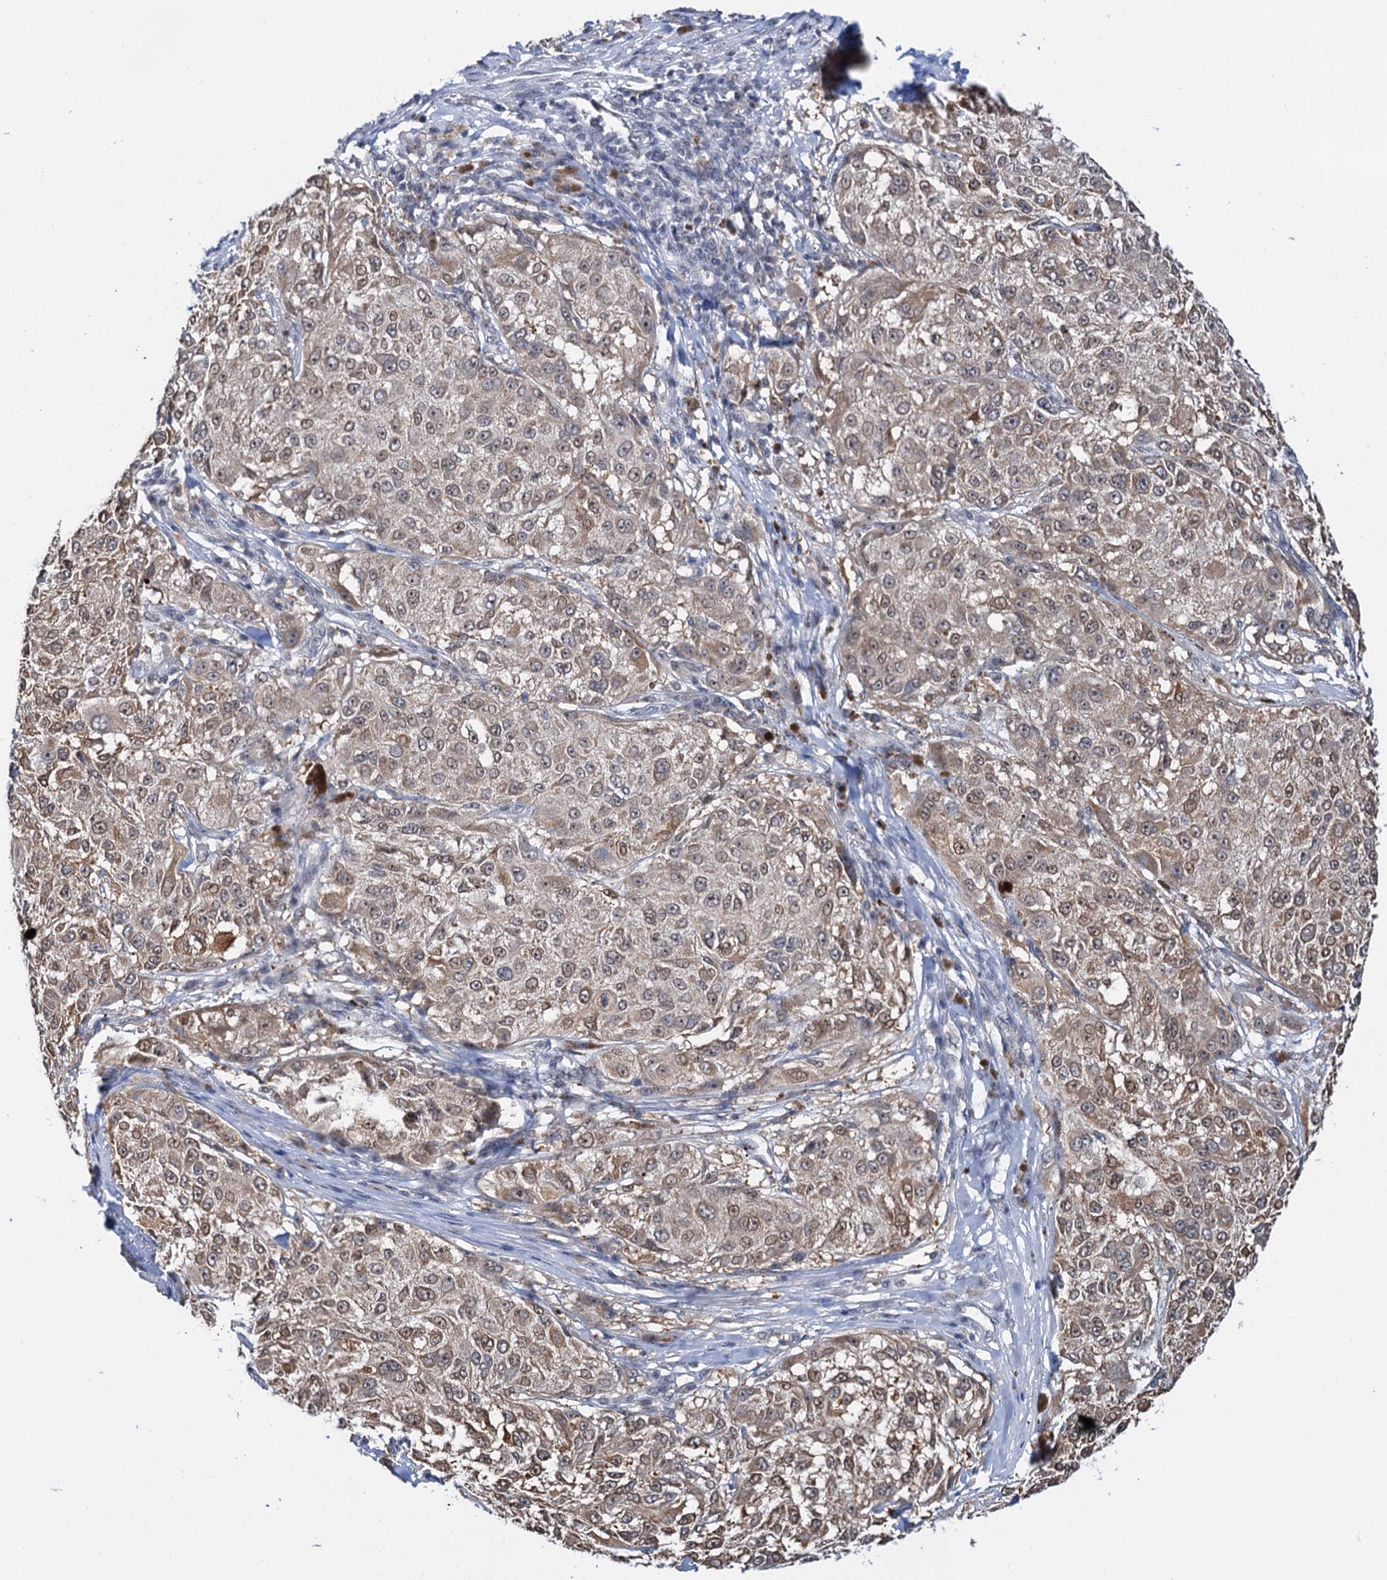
{"staining": {"intensity": "moderate", "quantity": ">75%", "location": "cytoplasmic/membranous,nuclear"}, "tissue": "melanoma", "cell_type": "Tumor cells", "image_type": "cancer", "snomed": [{"axis": "morphology", "description": "Necrosis, NOS"}, {"axis": "morphology", "description": "Malignant melanoma, NOS"}, {"axis": "topography", "description": "Skin"}], "caption": "Protein expression analysis of human malignant melanoma reveals moderate cytoplasmic/membranous and nuclear expression in about >75% of tumor cells. (Brightfield microscopy of DAB IHC at high magnification).", "gene": "NAT10", "patient": {"sex": "female", "age": 87}}